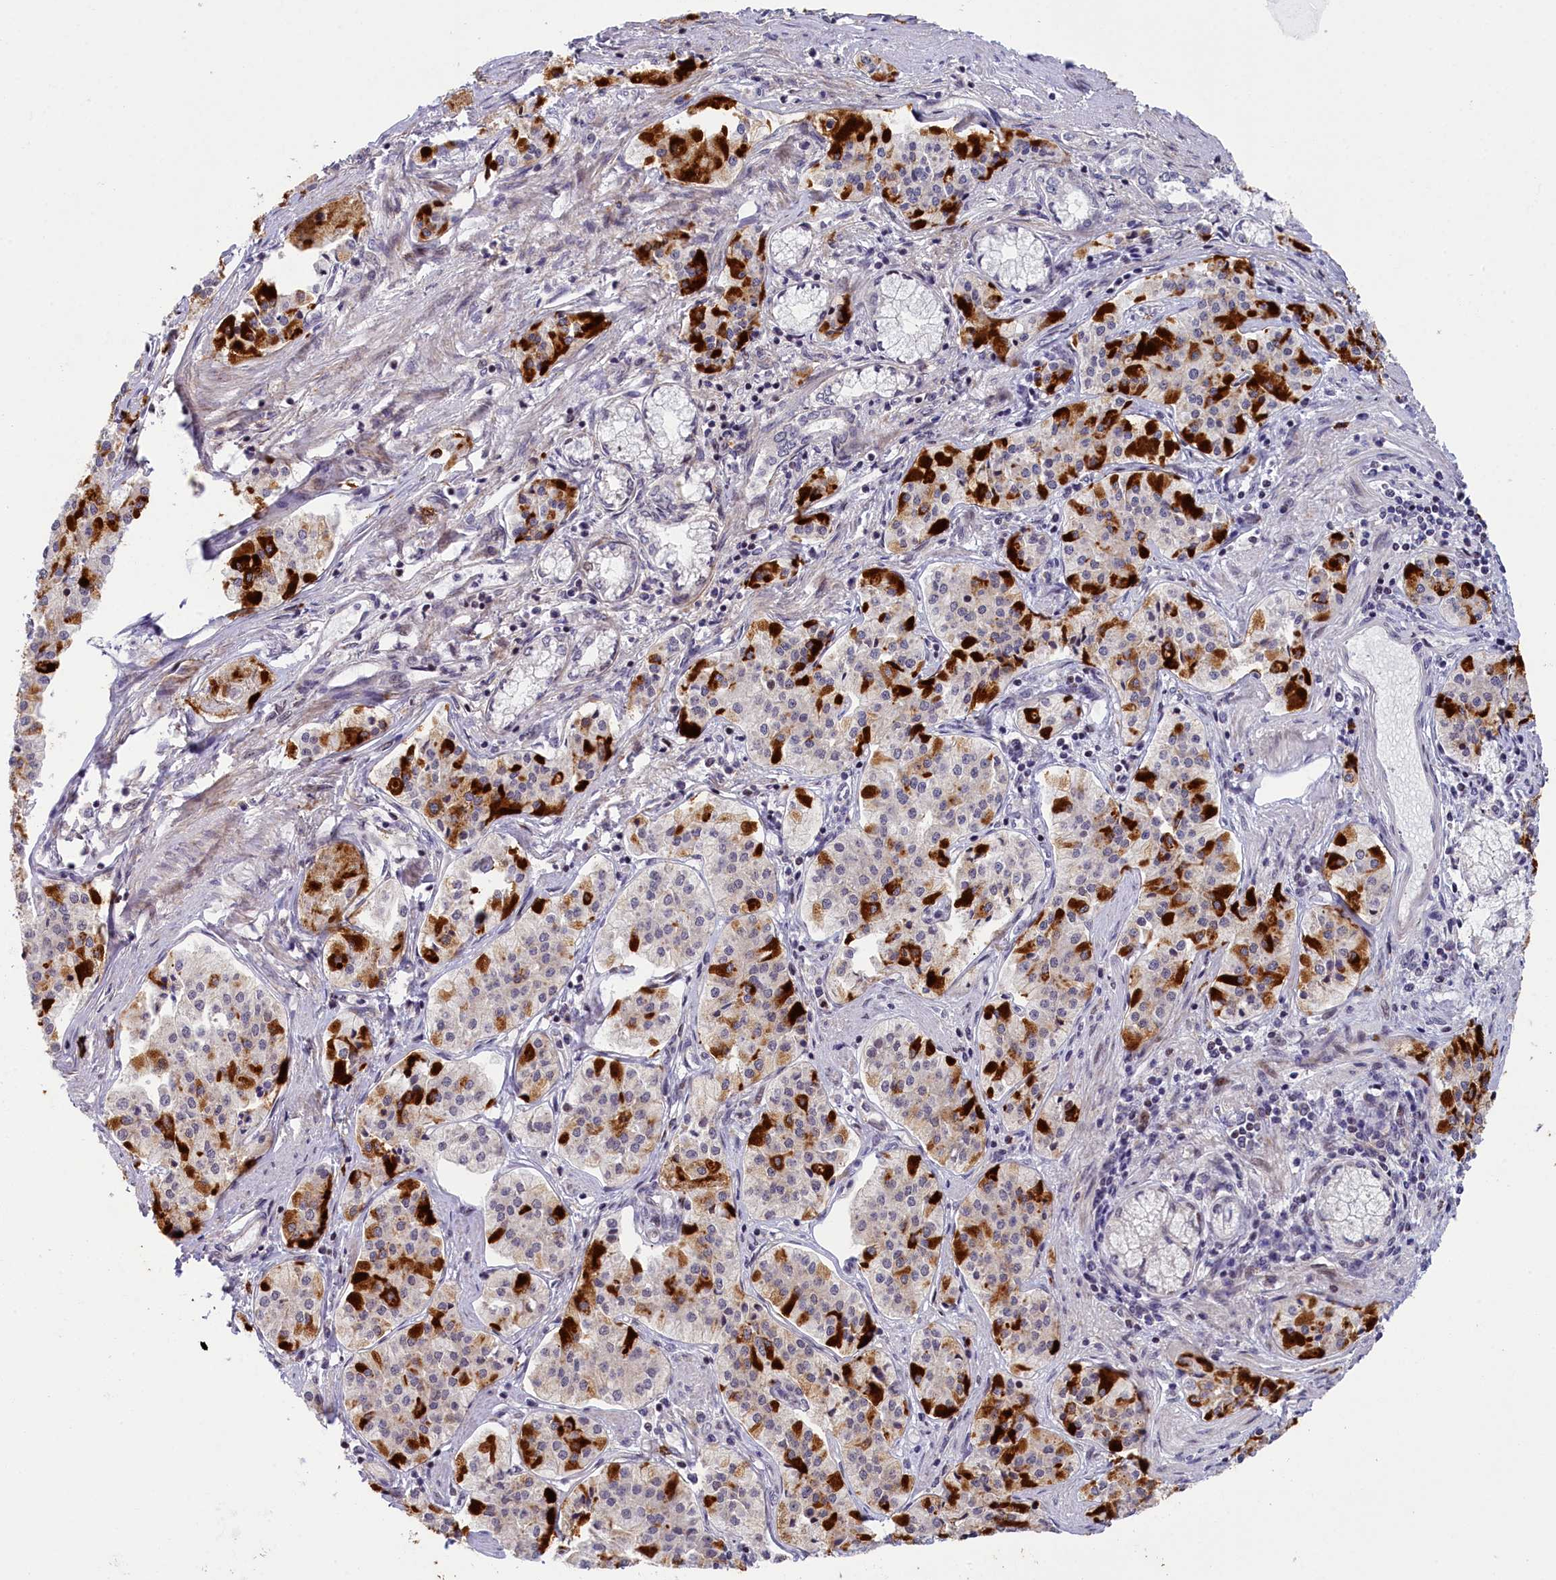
{"staining": {"intensity": "strong", "quantity": "25%-75%", "location": "cytoplasmic/membranous"}, "tissue": "pancreatic cancer", "cell_type": "Tumor cells", "image_type": "cancer", "snomed": [{"axis": "morphology", "description": "Adenocarcinoma, NOS"}, {"axis": "topography", "description": "Pancreas"}], "caption": "Adenocarcinoma (pancreatic) stained with a protein marker displays strong staining in tumor cells.", "gene": "CCL23", "patient": {"sex": "female", "age": 50}}